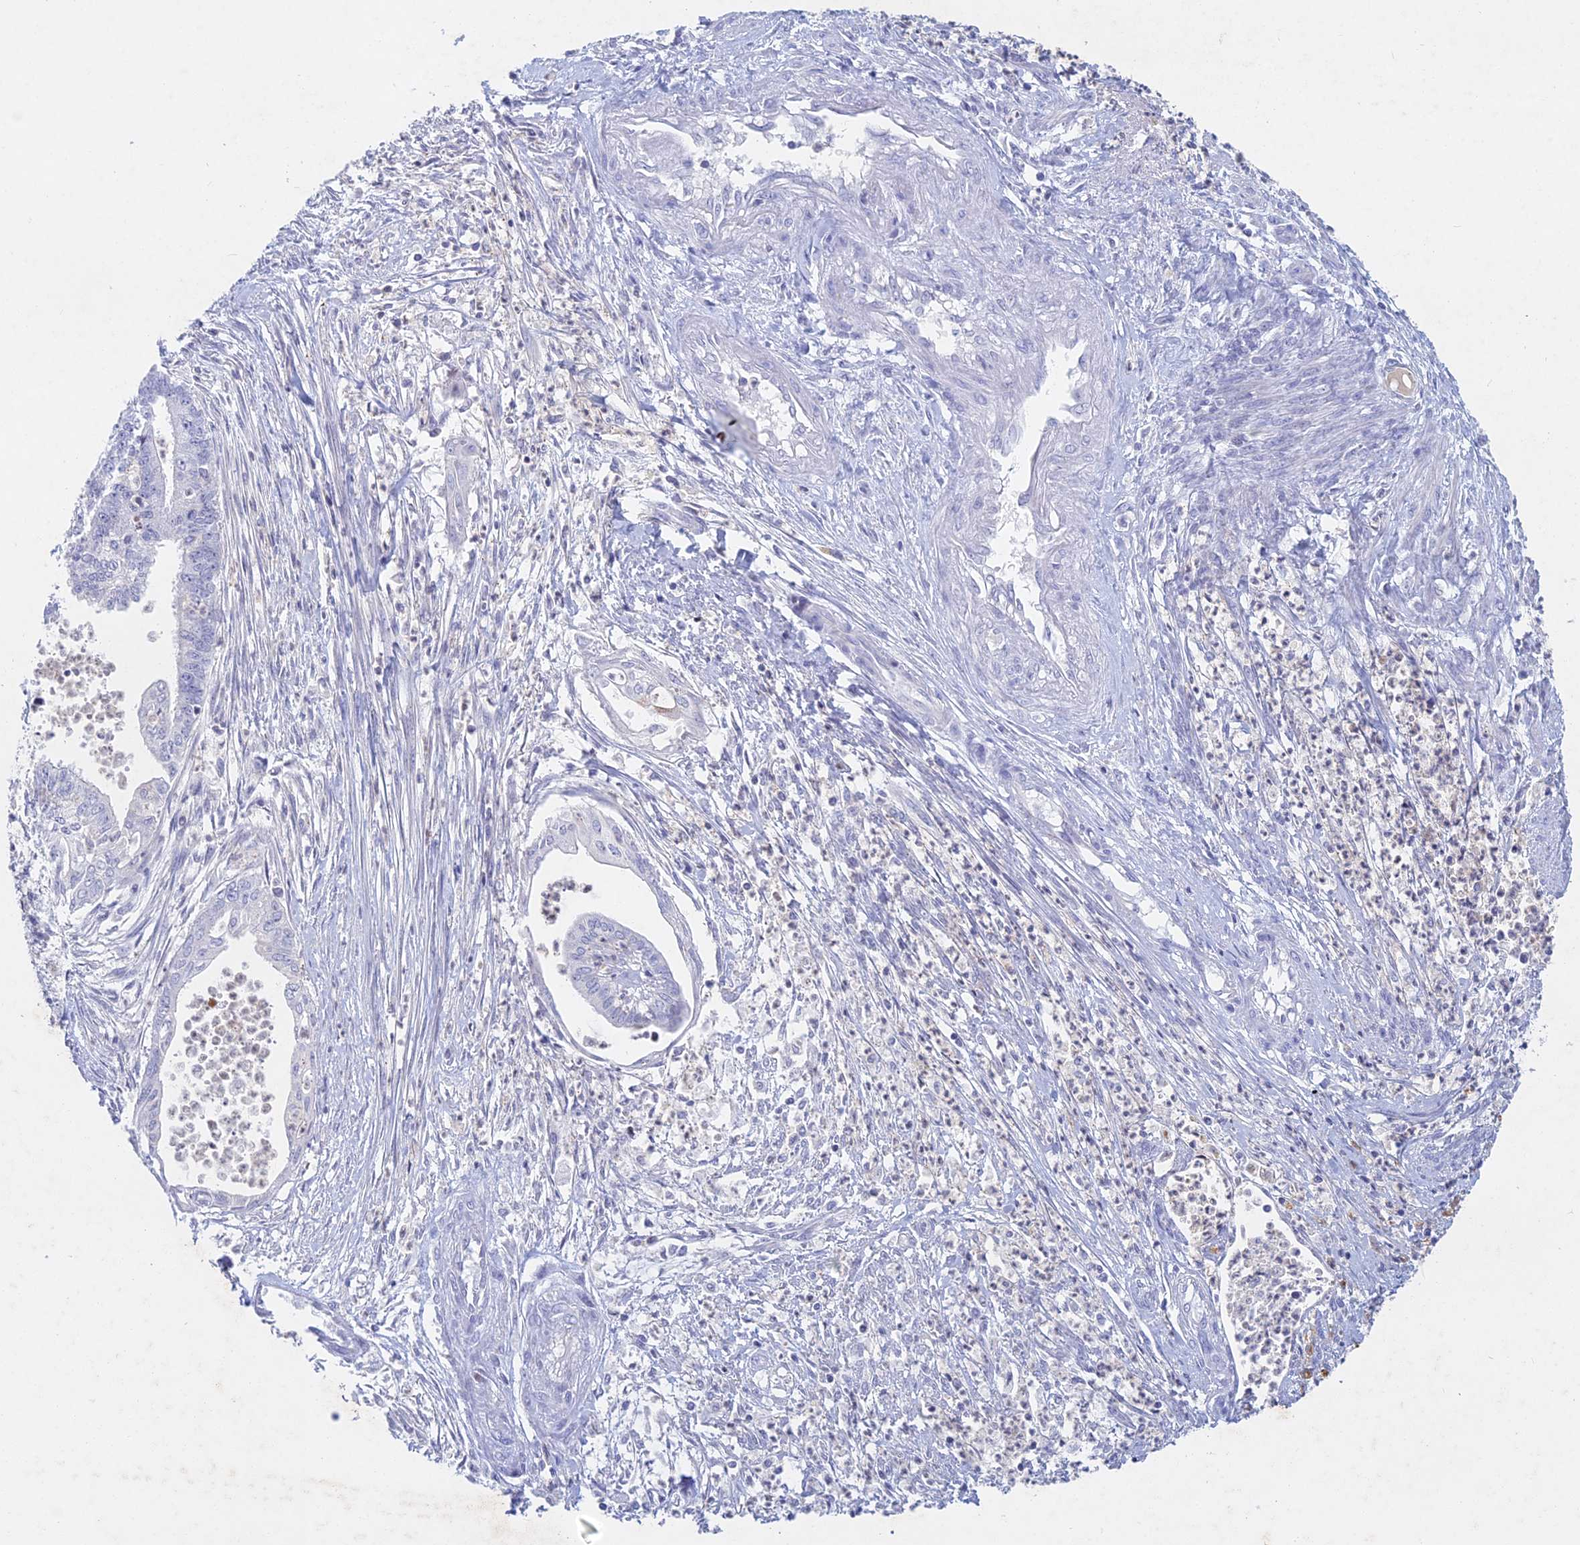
{"staining": {"intensity": "negative", "quantity": "none", "location": "none"}, "tissue": "endometrial cancer", "cell_type": "Tumor cells", "image_type": "cancer", "snomed": [{"axis": "morphology", "description": "Adenocarcinoma, NOS"}, {"axis": "topography", "description": "Endometrium"}], "caption": "This is a photomicrograph of immunohistochemistry staining of endometrial adenocarcinoma, which shows no staining in tumor cells.", "gene": "ACP7", "patient": {"sex": "female", "age": 73}}